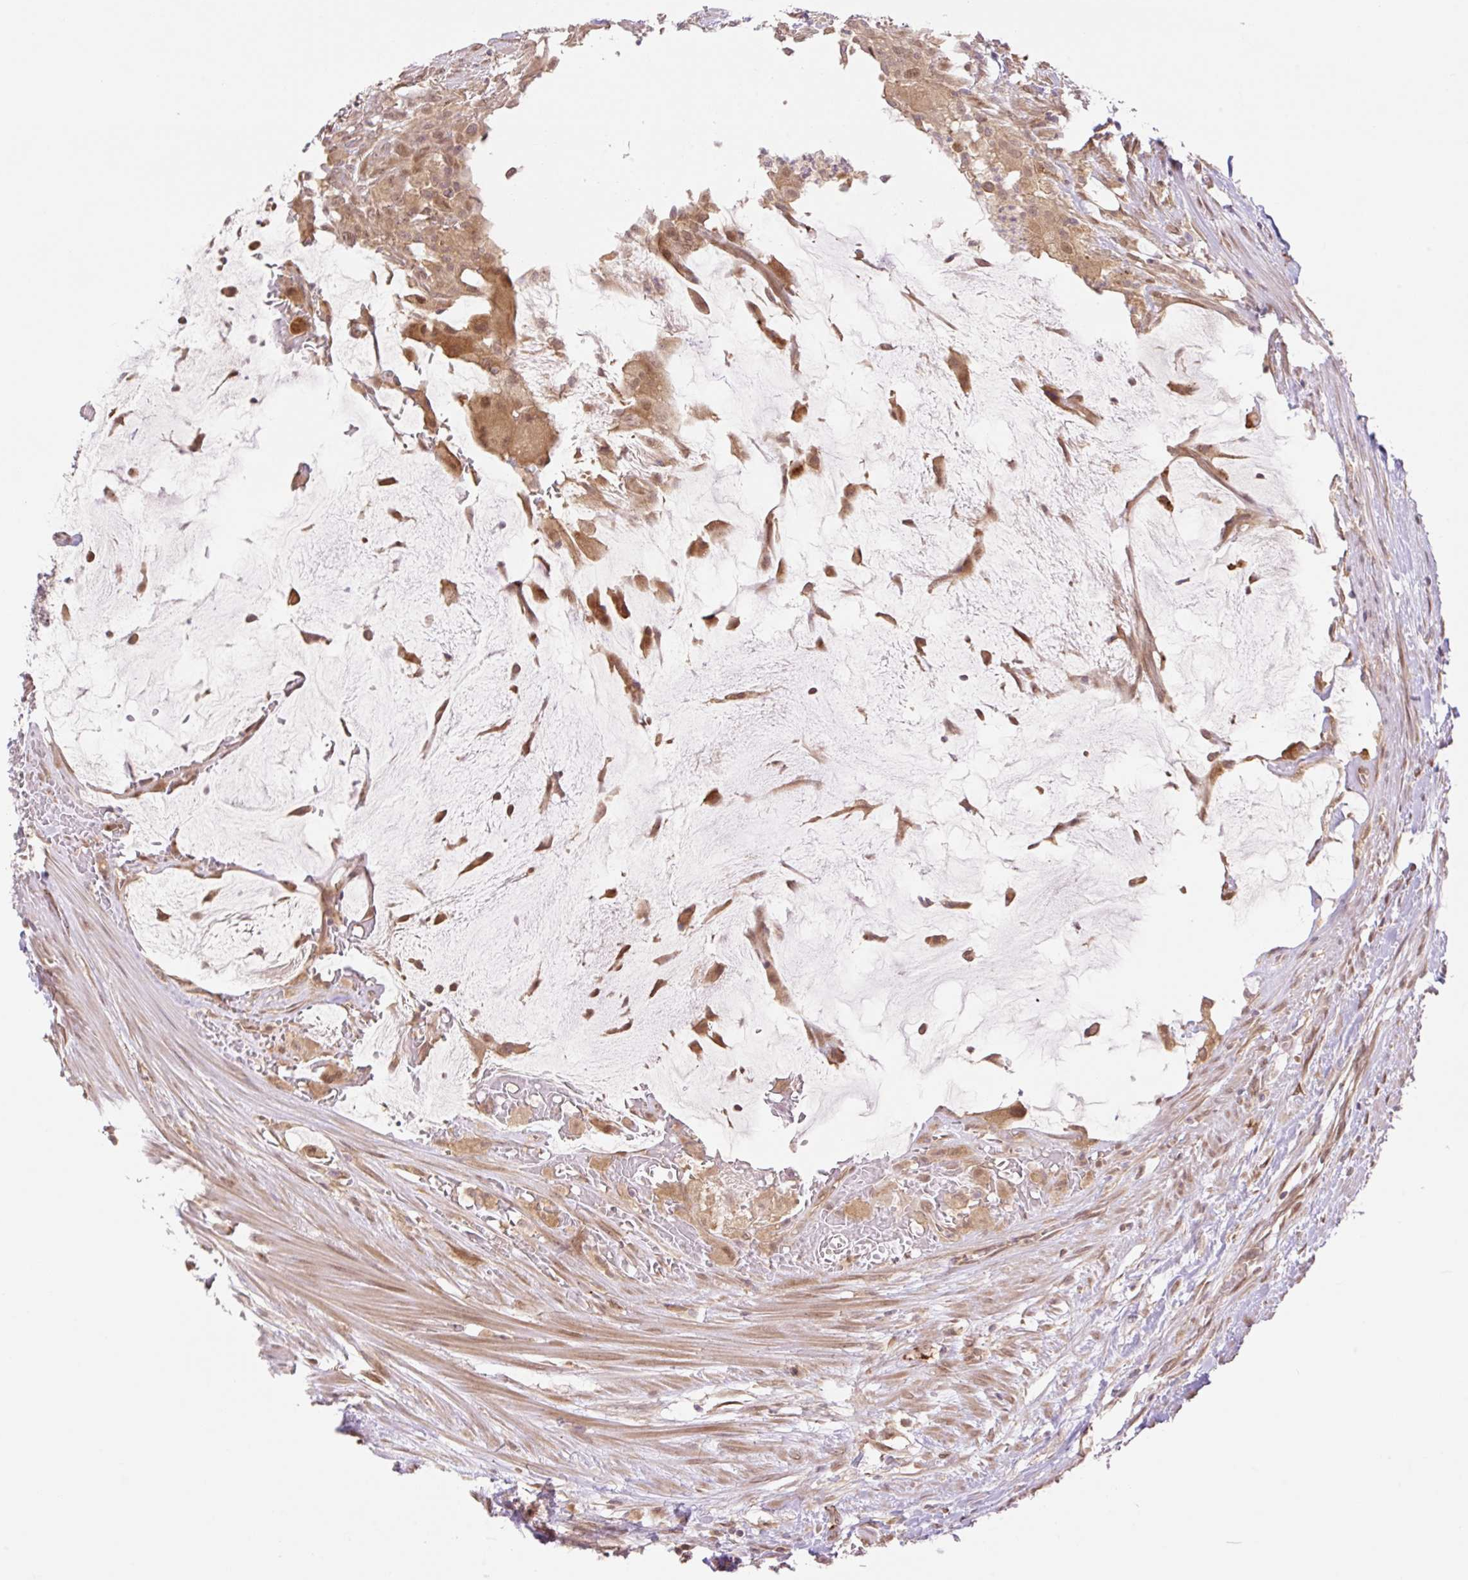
{"staining": {"intensity": "moderate", "quantity": ">75%", "location": "cytoplasmic/membranous,nuclear"}, "tissue": "colorectal cancer", "cell_type": "Tumor cells", "image_type": "cancer", "snomed": [{"axis": "morphology", "description": "Adenocarcinoma, NOS"}, {"axis": "topography", "description": "Rectum"}], "caption": "DAB (3,3'-diaminobenzidine) immunohistochemical staining of adenocarcinoma (colorectal) demonstrates moderate cytoplasmic/membranous and nuclear protein positivity in approximately >75% of tumor cells.", "gene": "VPS25", "patient": {"sex": "male", "age": 78}}